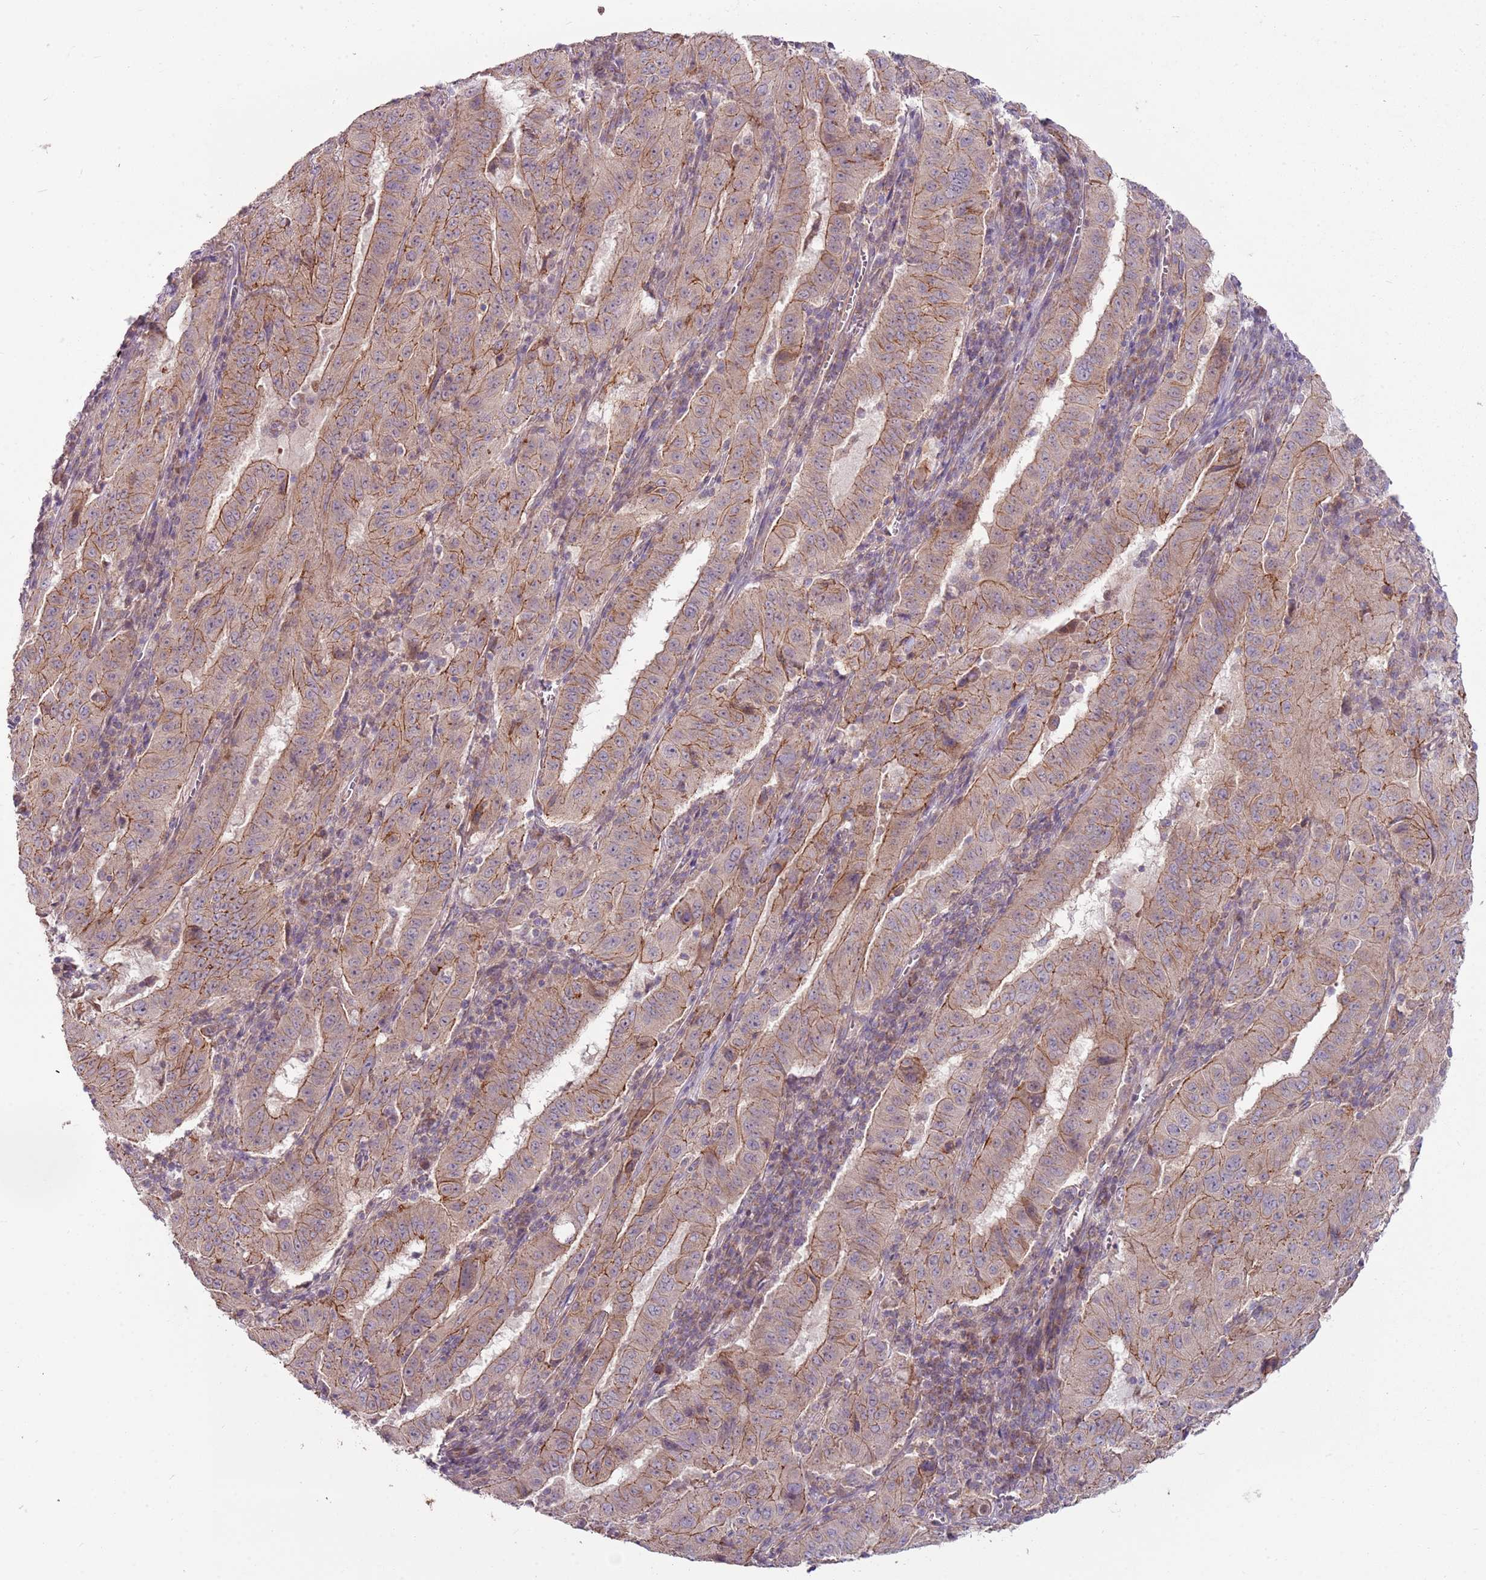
{"staining": {"intensity": "moderate", "quantity": "25%-75%", "location": "cytoplasmic/membranous"}, "tissue": "pancreatic cancer", "cell_type": "Tumor cells", "image_type": "cancer", "snomed": [{"axis": "morphology", "description": "Adenocarcinoma, NOS"}, {"axis": "topography", "description": "Pancreas"}], "caption": "Protein staining of adenocarcinoma (pancreatic) tissue shows moderate cytoplasmic/membranous positivity in approximately 25%-75% of tumor cells.", "gene": "SPATA31D1", "patient": {"sex": "male", "age": 63}}